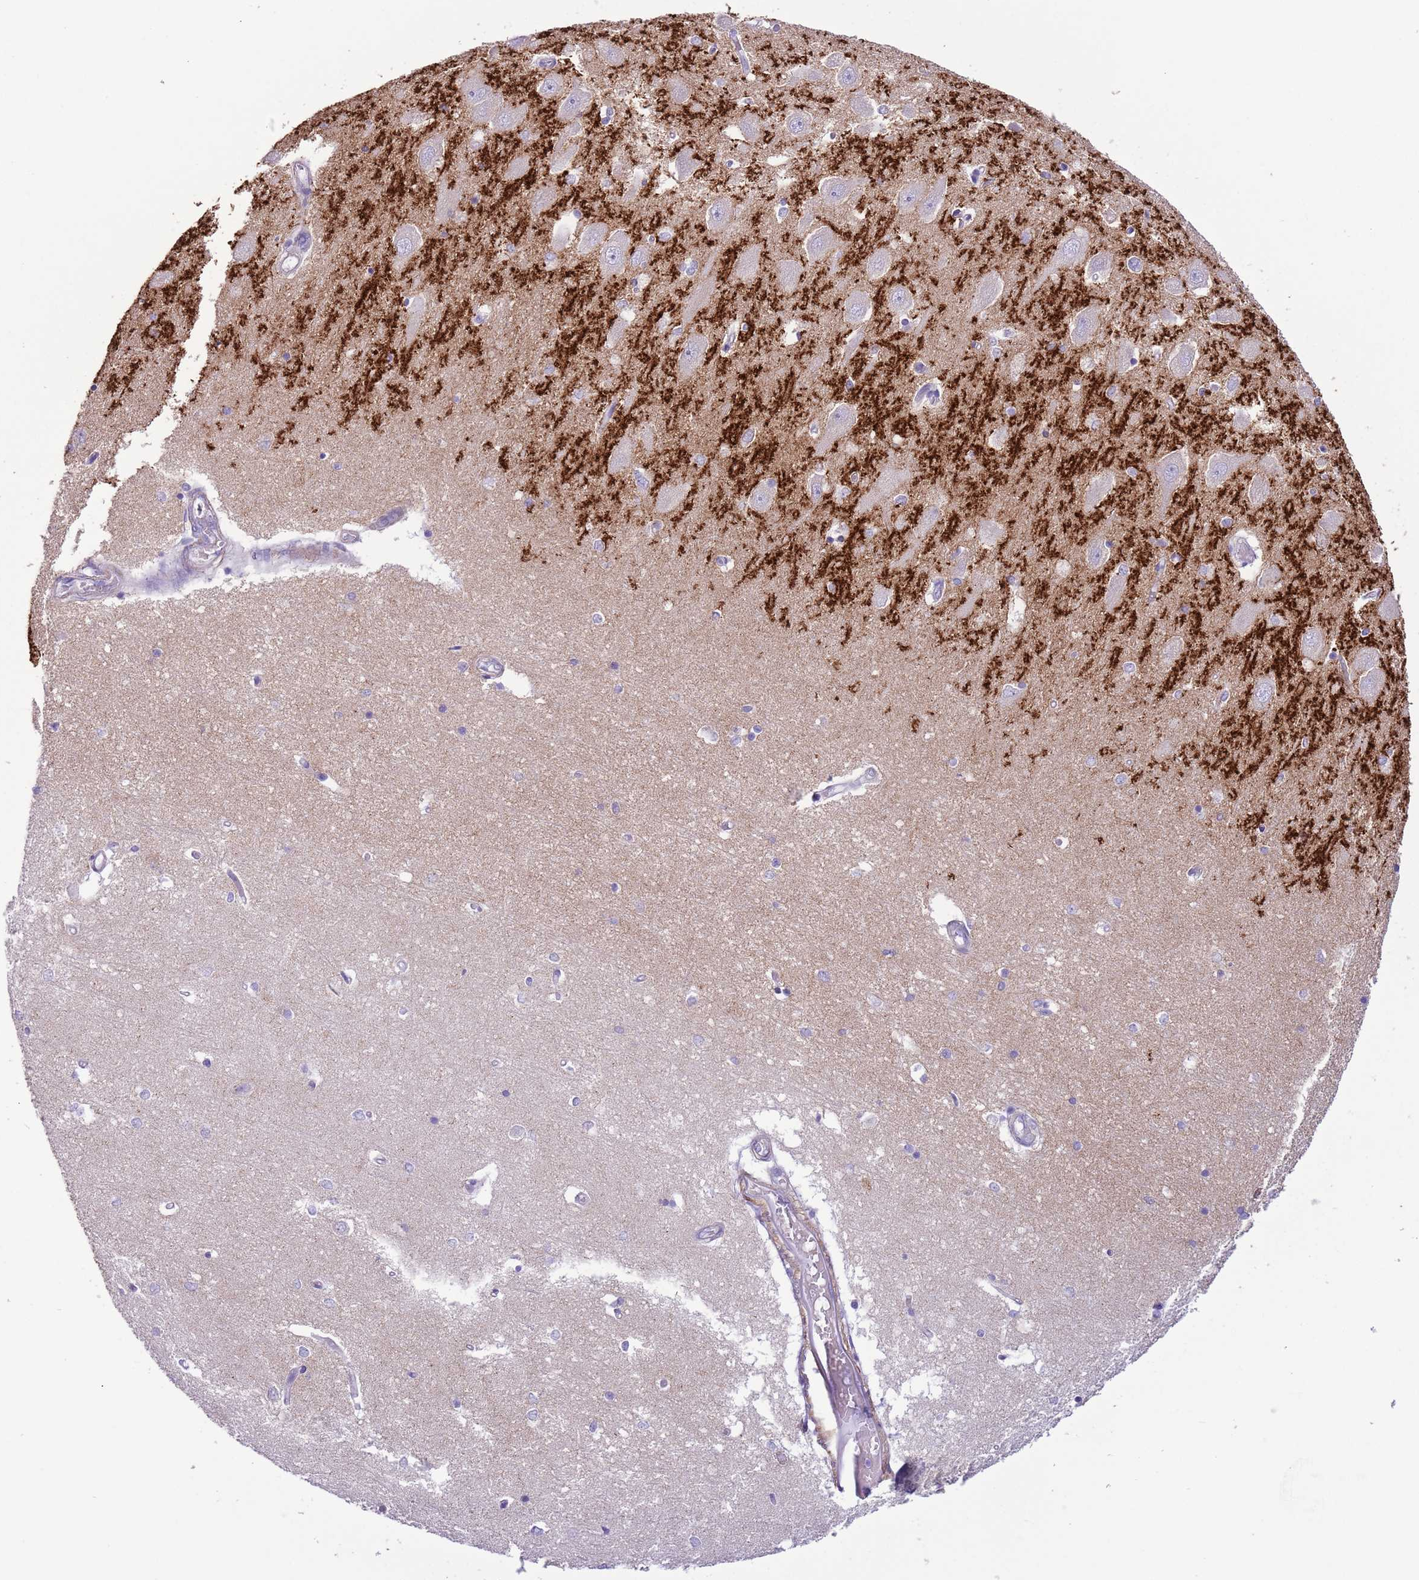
{"staining": {"intensity": "negative", "quantity": "none", "location": "none"}, "tissue": "hippocampus", "cell_type": "Glial cells", "image_type": "normal", "snomed": [{"axis": "morphology", "description": "Normal tissue, NOS"}, {"axis": "topography", "description": "Hippocampus"}], "caption": "IHC photomicrograph of benign hippocampus: hippocampus stained with DAB exhibits no significant protein staining in glial cells. (Immunohistochemistry (ihc), brightfield microscopy, high magnification).", "gene": "SLC7A14", "patient": {"sex": "male", "age": 45}}